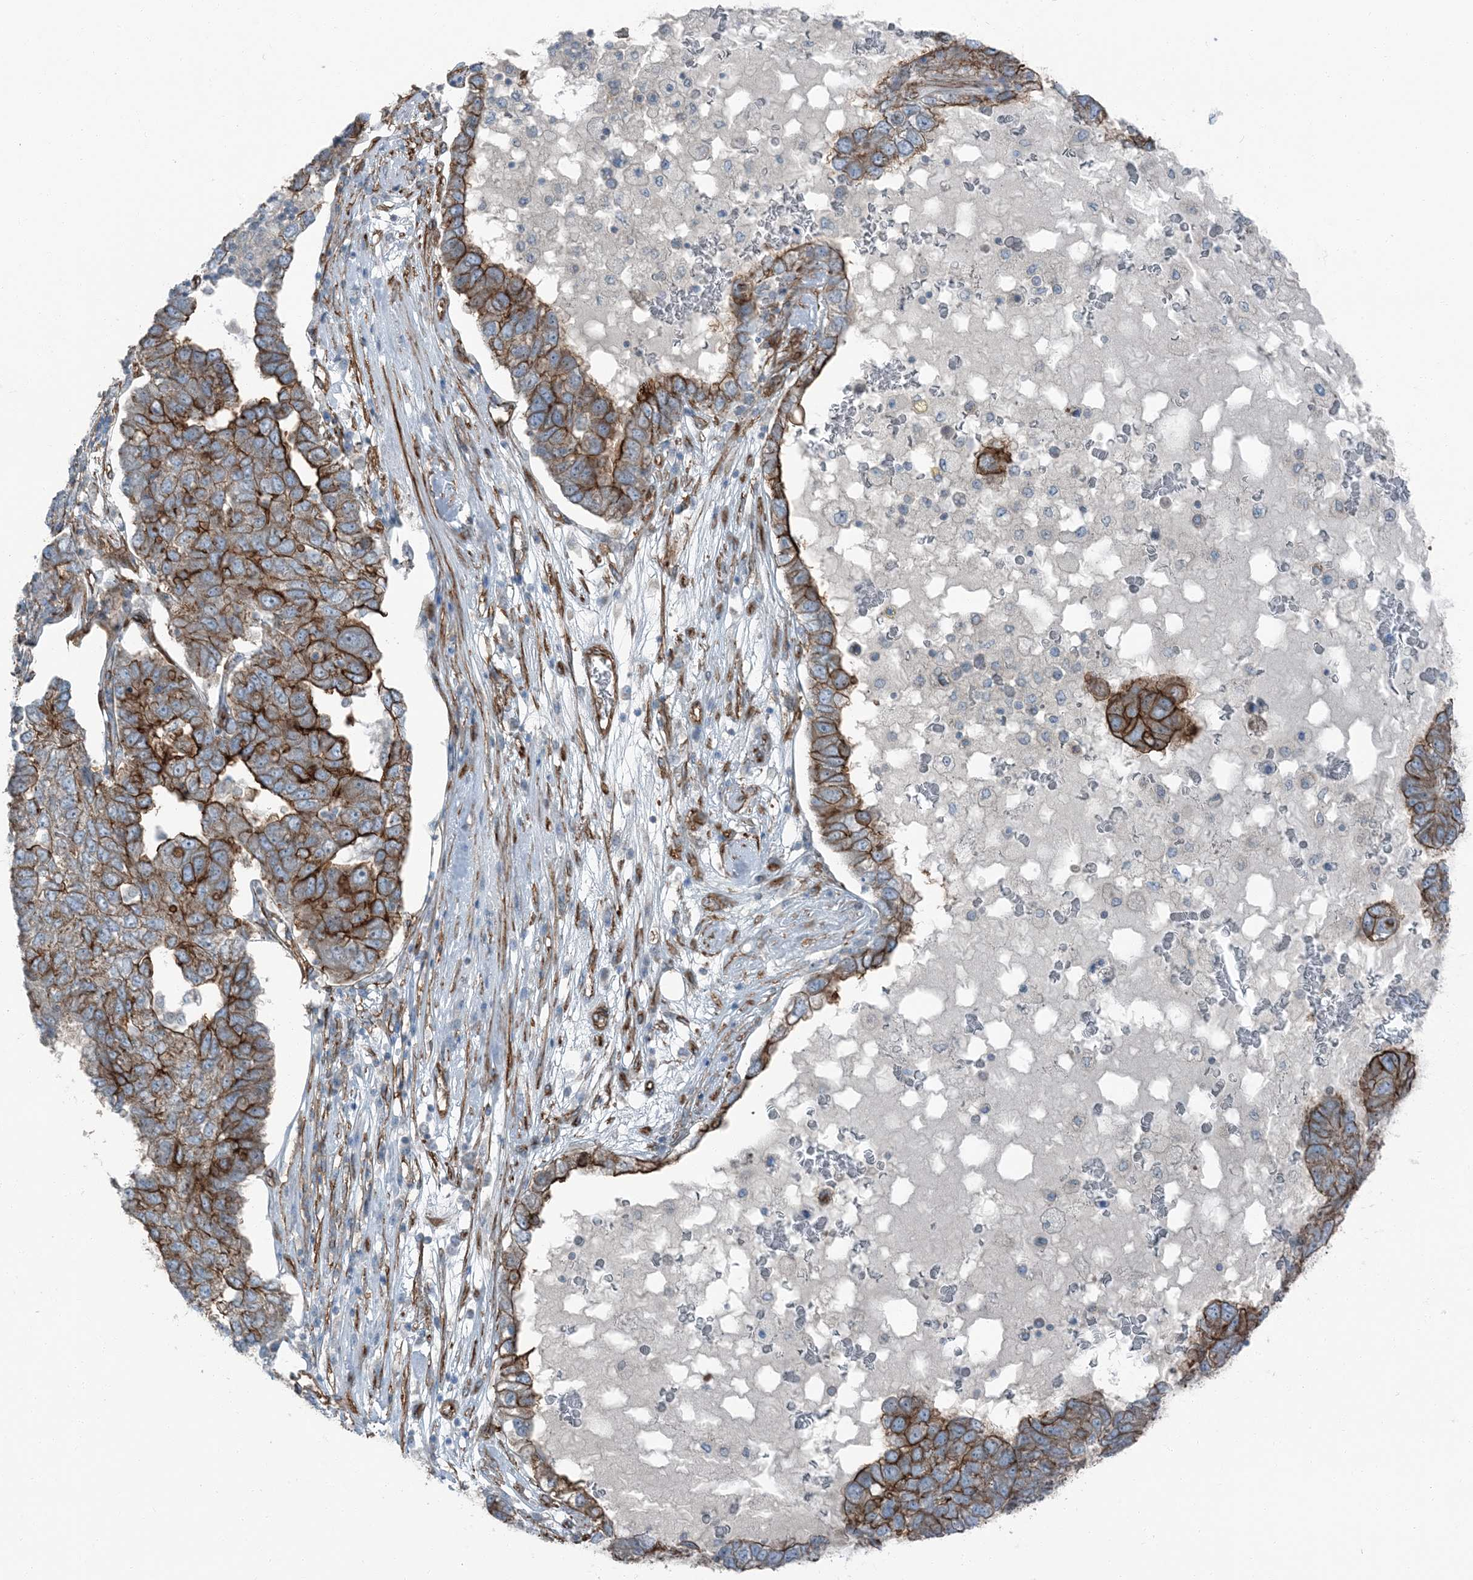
{"staining": {"intensity": "strong", "quantity": ">75%", "location": "cytoplasmic/membranous"}, "tissue": "pancreatic cancer", "cell_type": "Tumor cells", "image_type": "cancer", "snomed": [{"axis": "morphology", "description": "Adenocarcinoma, NOS"}, {"axis": "topography", "description": "Pancreas"}], "caption": "IHC photomicrograph of neoplastic tissue: human pancreatic cancer stained using immunohistochemistry (IHC) shows high levels of strong protein expression localized specifically in the cytoplasmic/membranous of tumor cells, appearing as a cytoplasmic/membranous brown color.", "gene": "ZFP90", "patient": {"sex": "female", "age": 61}}